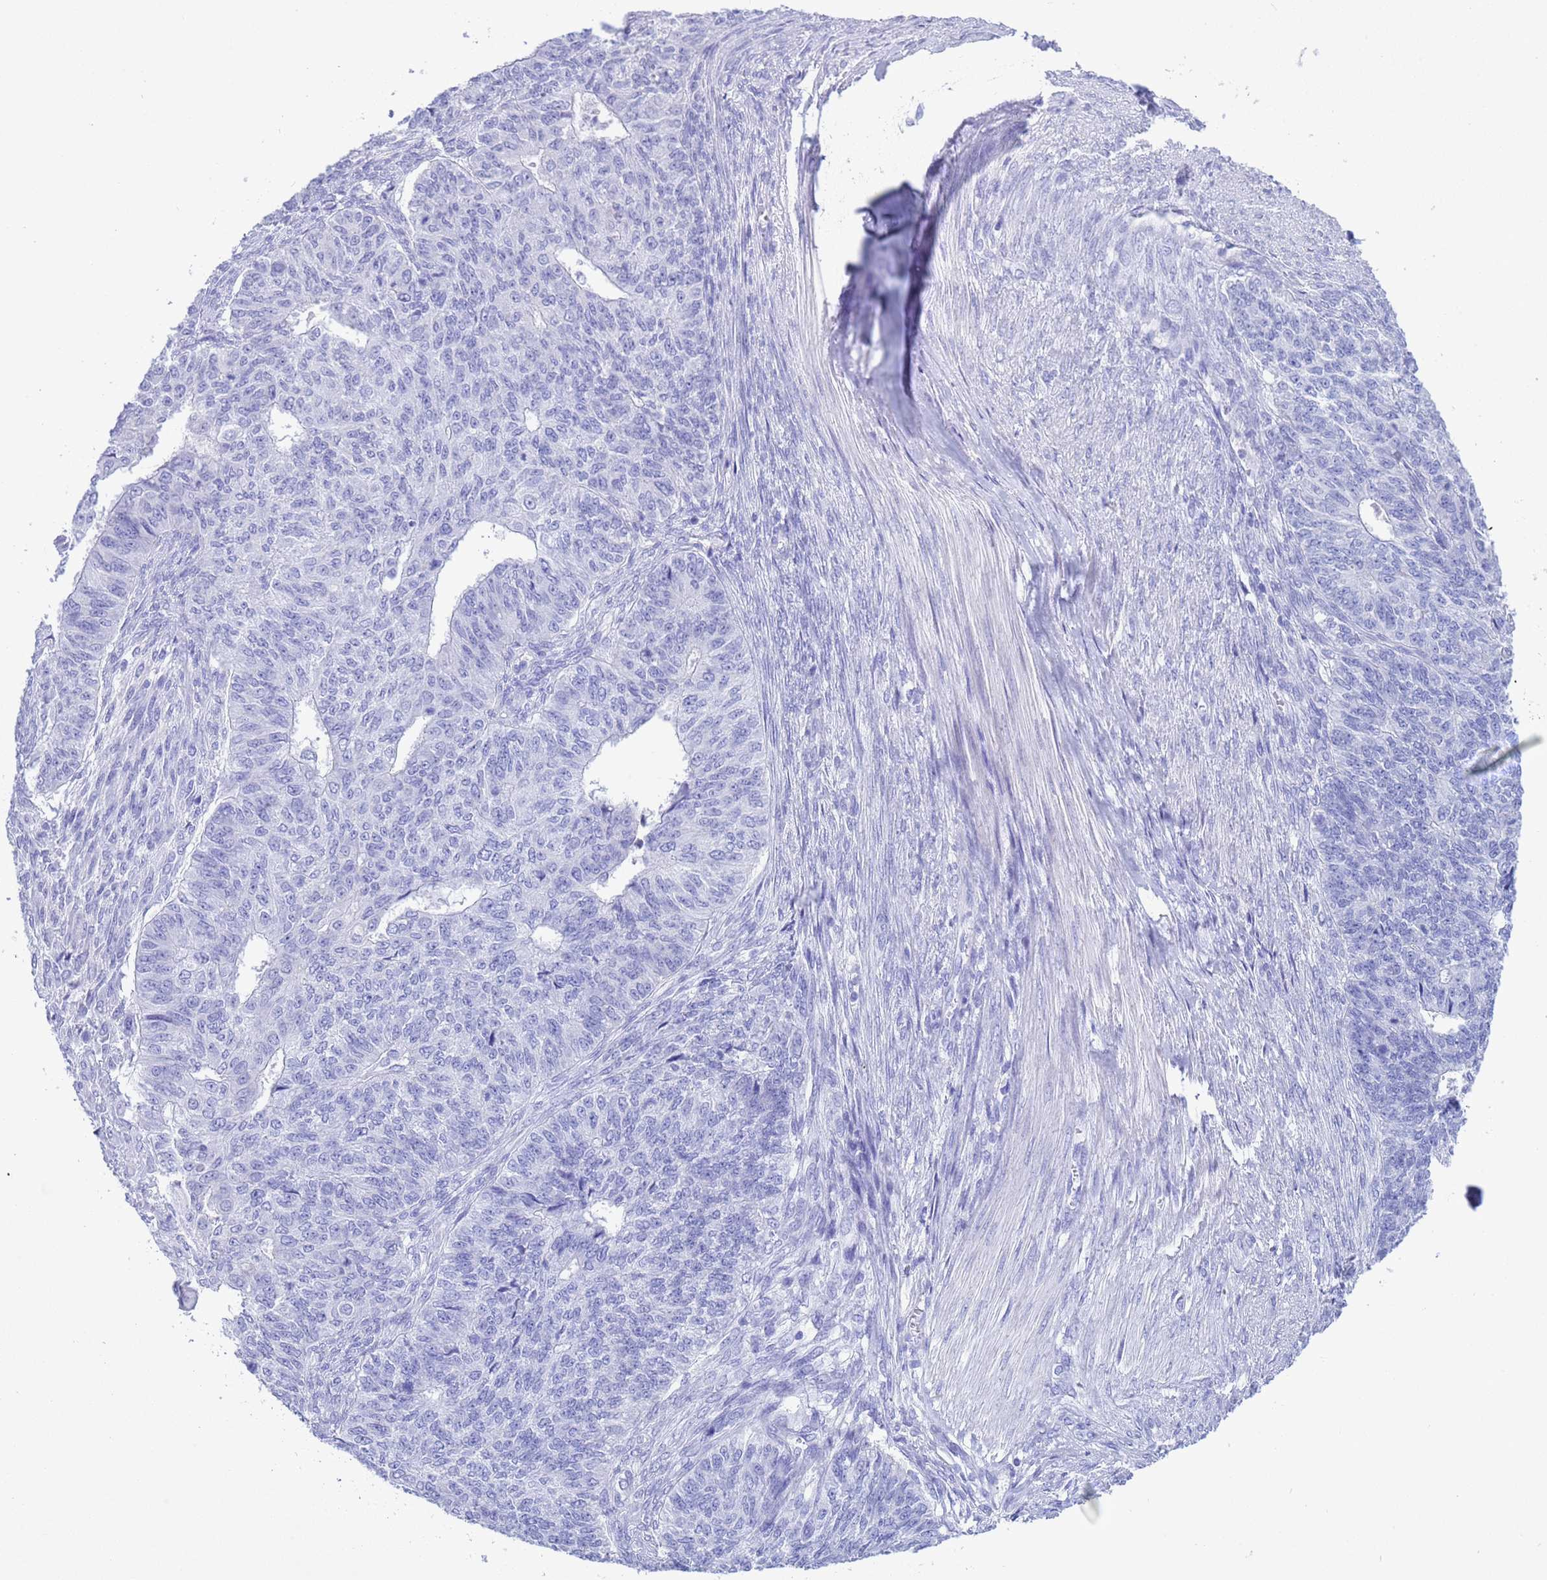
{"staining": {"intensity": "negative", "quantity": "none", "location": "none"}, "tissue": "endometrial cancer", "cell_type": "Tumor cells", "image_type": "cancer", "snomed": [{"axis": "morphology", "description": "Adenocarcinoma, NOS"}, {"axis": "topography", "description": "Endometrium"}], "caption": "IHC of human endometrial cancer displays no staining in tumor cells.", "gene": "GSTM1", "patient": {"sex": "female", "age": 32}}